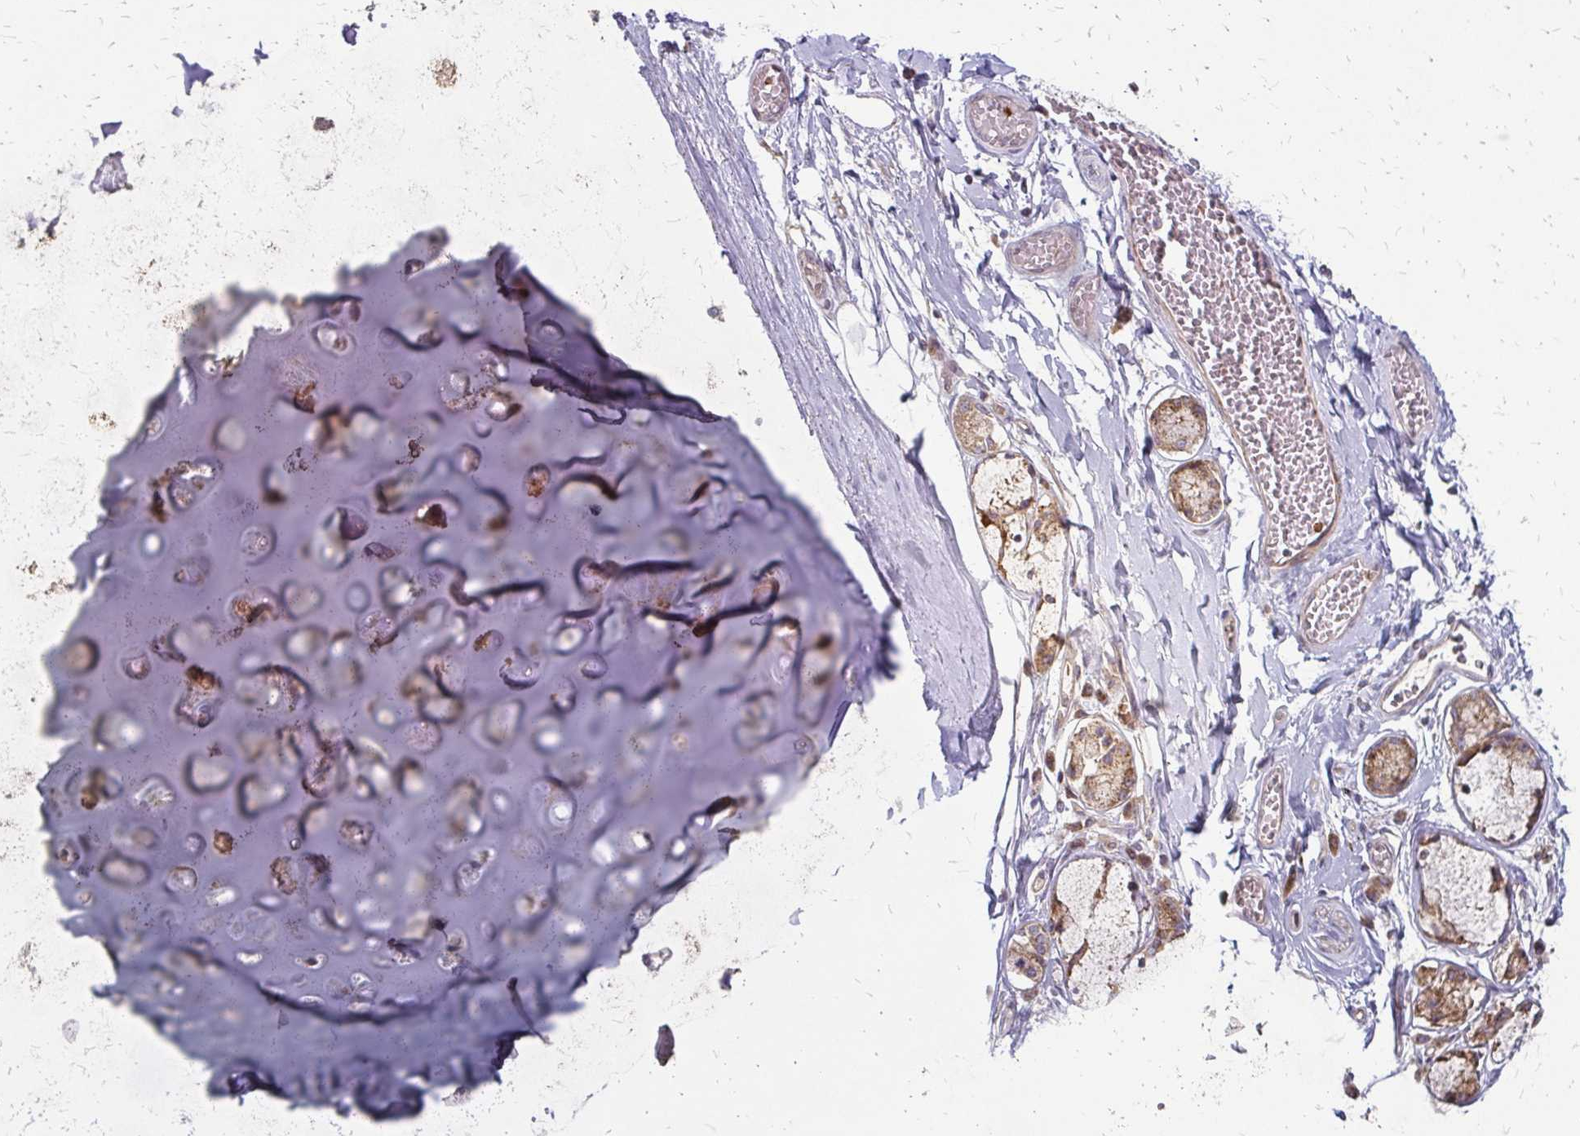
{"staining": {"intensity": "weak", "quantity": "25%-75%", "location": "cytoplasmic/membranous"}, "tissue": "soft tissue", "cell_type": "Chondrocytes", "image_type": "normal", "snomed": [{"axis": "morphology", "description": "Normal tissue, NOS"}, {"axis": "topography", "description": "Cartilage tissue"}, {"axis": "topography", "description": "Bronchus"}, {"axis": "topography", "description": "Peripheral nerve tissue"}], "caption": "Soft tissue stained with a brown dye displays weak cytoplasmic/membranous positive expression in about 25%-75% of chondrocytes.", "gene": "ZNF383", "patient": {"sex": "male", "age": 67}}